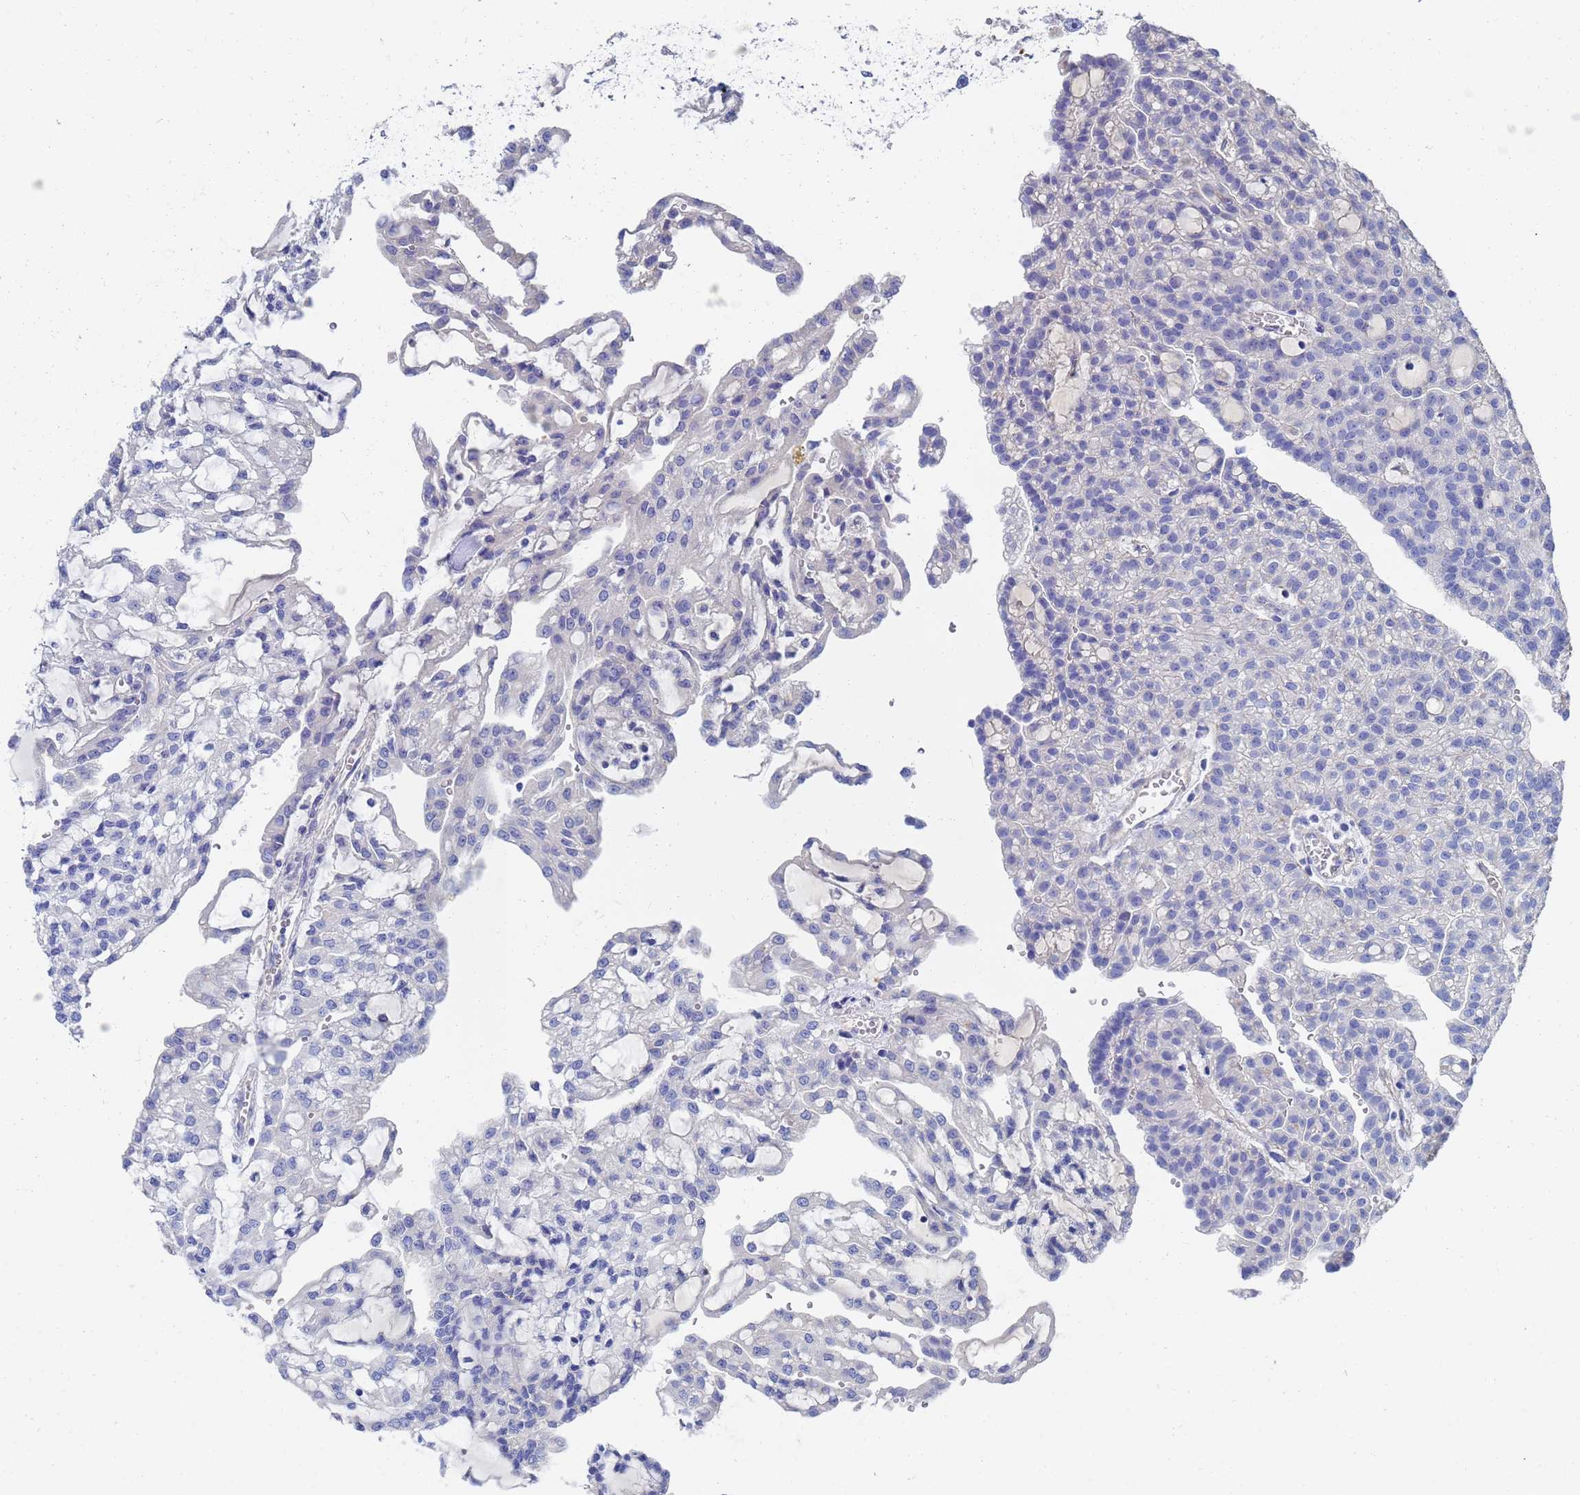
{"staining": {"intensity": "negative", "quantity": "none", "location": "none"}, "tissue": "renal cancer", "cell_type": "Tumor cells", "image_type": "cancer", "snomed": [{"axis": "morphology", "description": "Adenocarcinoma, NOS"}, {"axis": "topography", "description": "Kidney"}], "caption": "An IHC image of adenocarcinoma (renal) is shown. There is no staining in tumor cells of adenocarcinoma (renal).", "gene": "LBX2", "patient": {"sex": "male", "age": 63}}